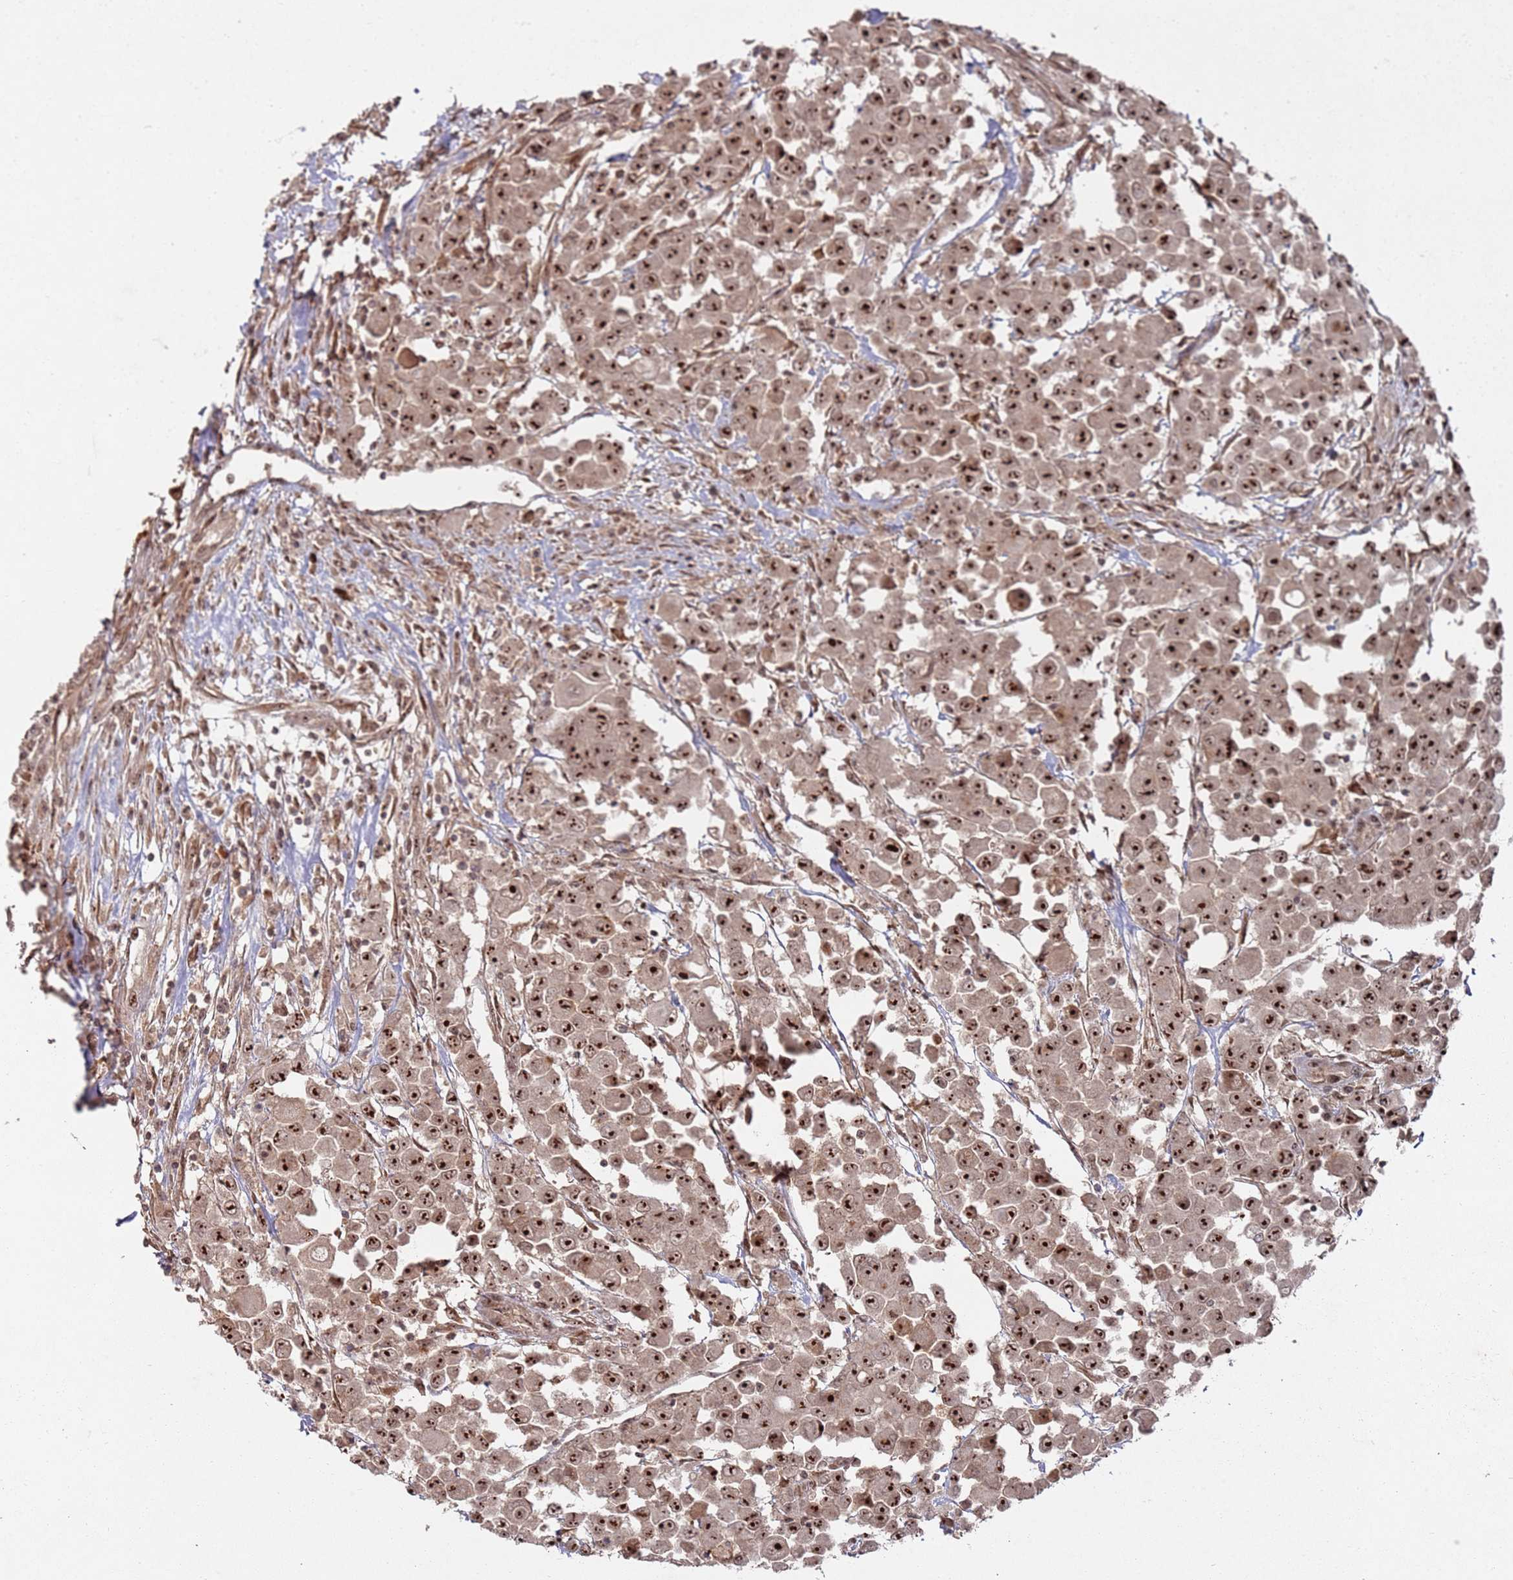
{"staining": {"intensity": "strong", "quantity": ">75%", "location": "nuclear"}, "tissue": "colorectal cancer", "cell_type": "Tumor cells", "image_type": "cancer", "snomed": [{"axis": "morphology", "description": "Adenocarcinoma, NOS"}, {"axis": "topography", "description": "Colon"}], "caption": "Protein expression analysis of human colorectal cancer reveals strong nuclear positivity in approximately >75% of tumor cells.", "gene": "UTP11", "patient": {"sex": "male", "age": 51}}